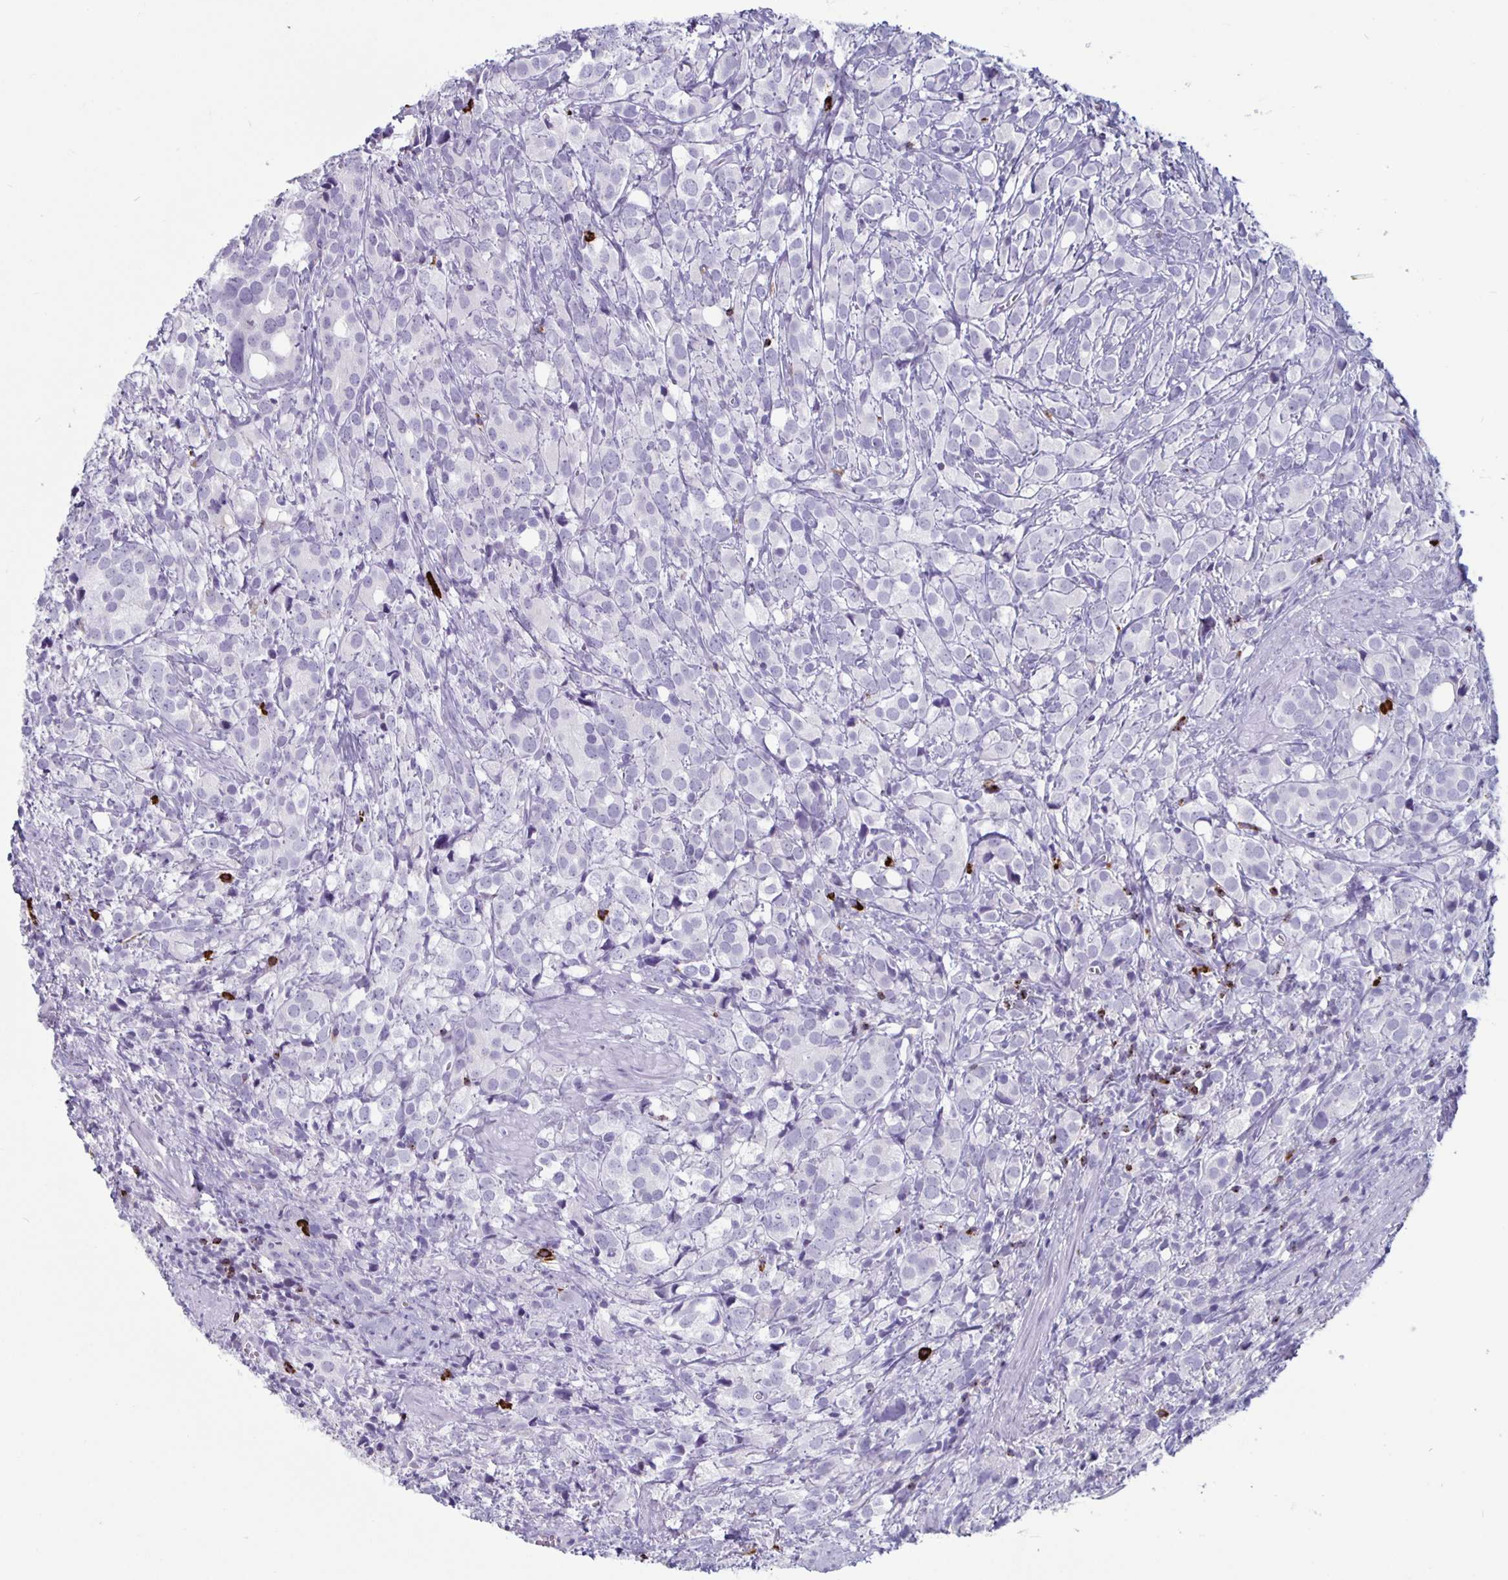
{"staining": {"intensity": "negative", "quantity": "none", "location": "none"}, "tissue": "prostate cancer", "cell_type": "Tumor cells", "image_type": "cancer", "snomed": [{"axis": "morphology", "description": "Adenocarcinoma, High grade"}, {"axis": "topography", "description": "Prostate"}], "caption": "The histopathology image exhibits no significant expression in tumor cells of prostate cancer.", "gene": "GZMK", "patient": {"sex": "male", "age": 86}}